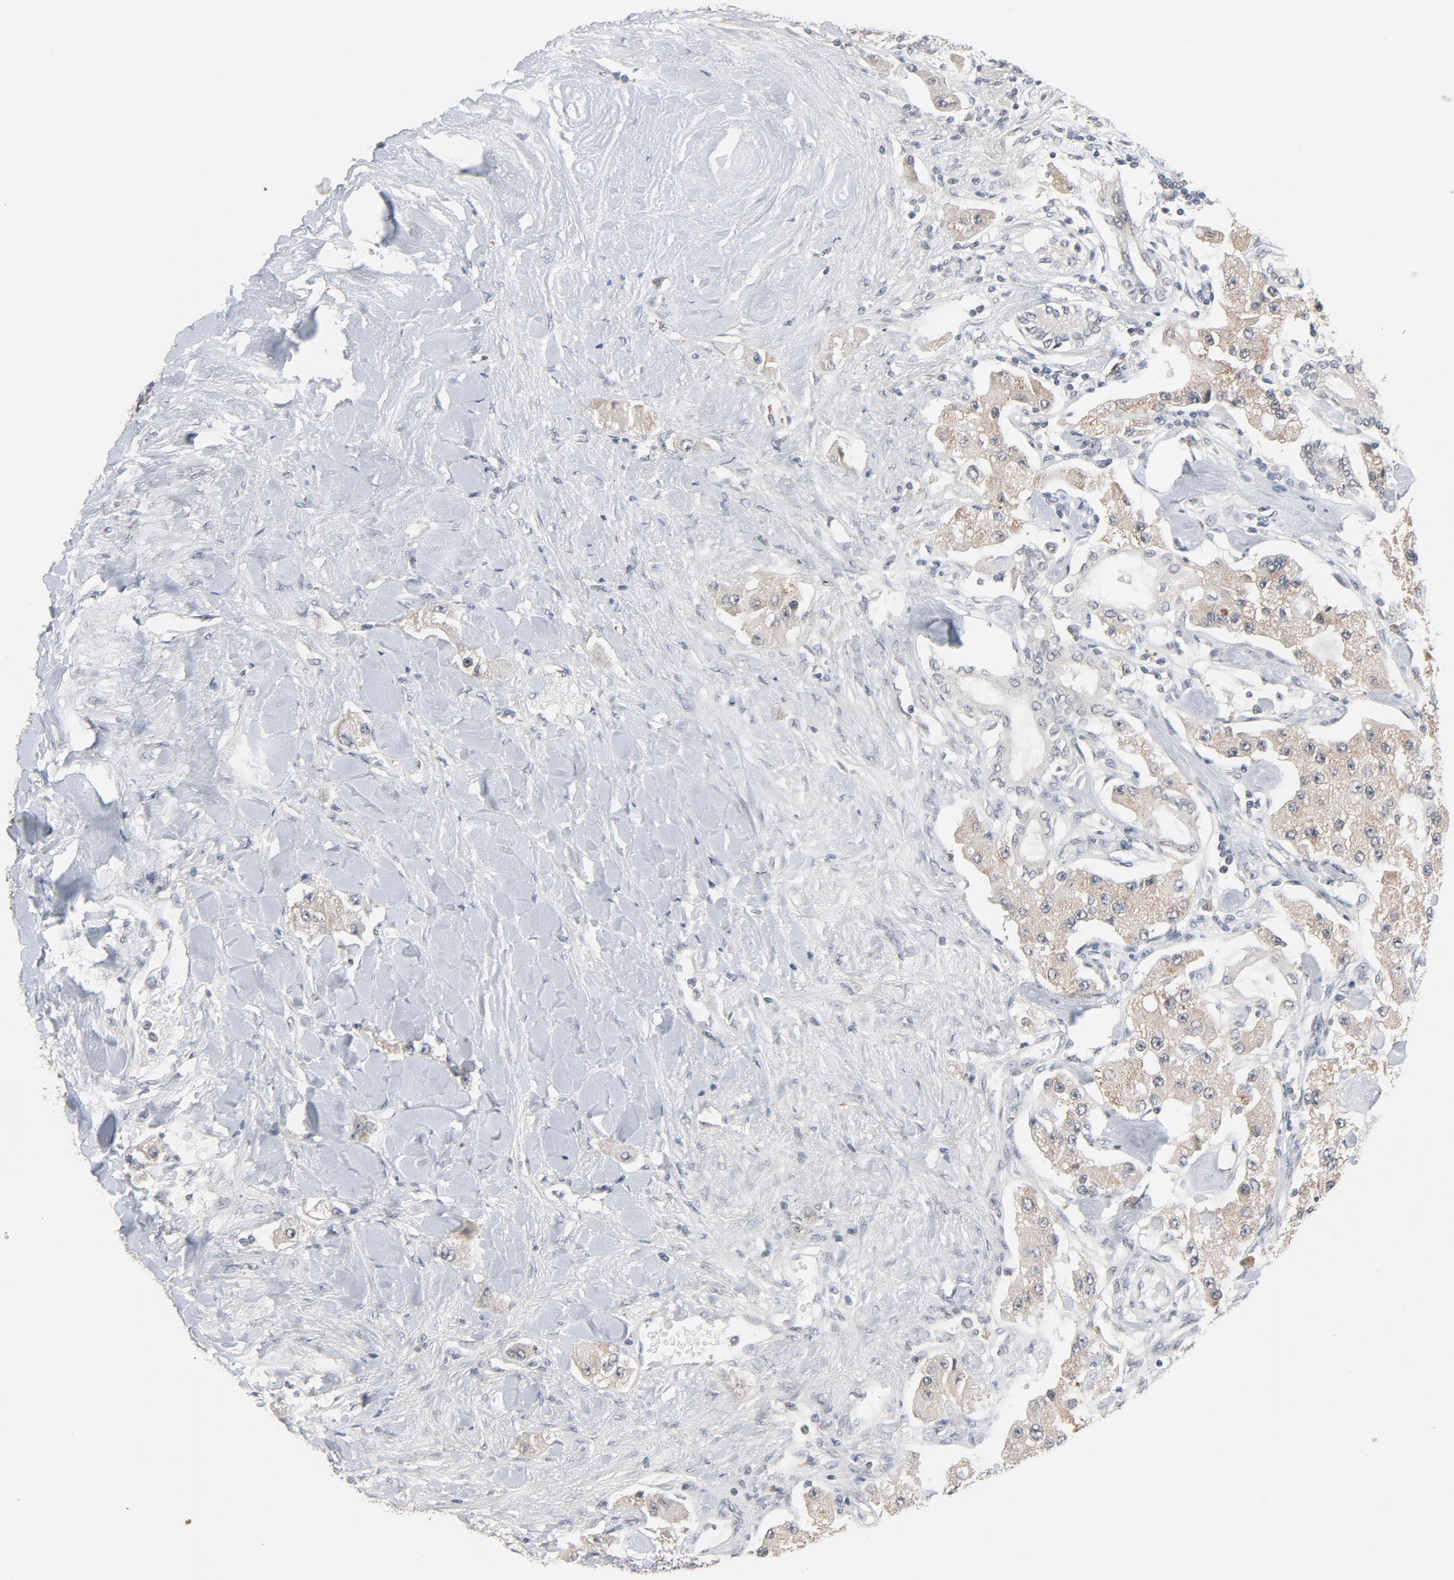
{"staining": {"intensity": "moderate", "quantity": ">75%", "location": "cytoplasmic/membranous"}, "tissue": "carcinoid", "cell_type": "Tumor cells", "image_type": "cancer", "snomed": [{"axis": "morphology", "description": "Carcinoid, malignant, NOS"}, {"axis": "topography", "description": "Pancreas"}], "caption": "Protein staining of carcinoid (malignant) tissue reveals moderate cytoplasmic/membranous staining in approximately >75% of tumor cells.", "gene": "MT3", "patient": {"sex": "male", "age": 41}}